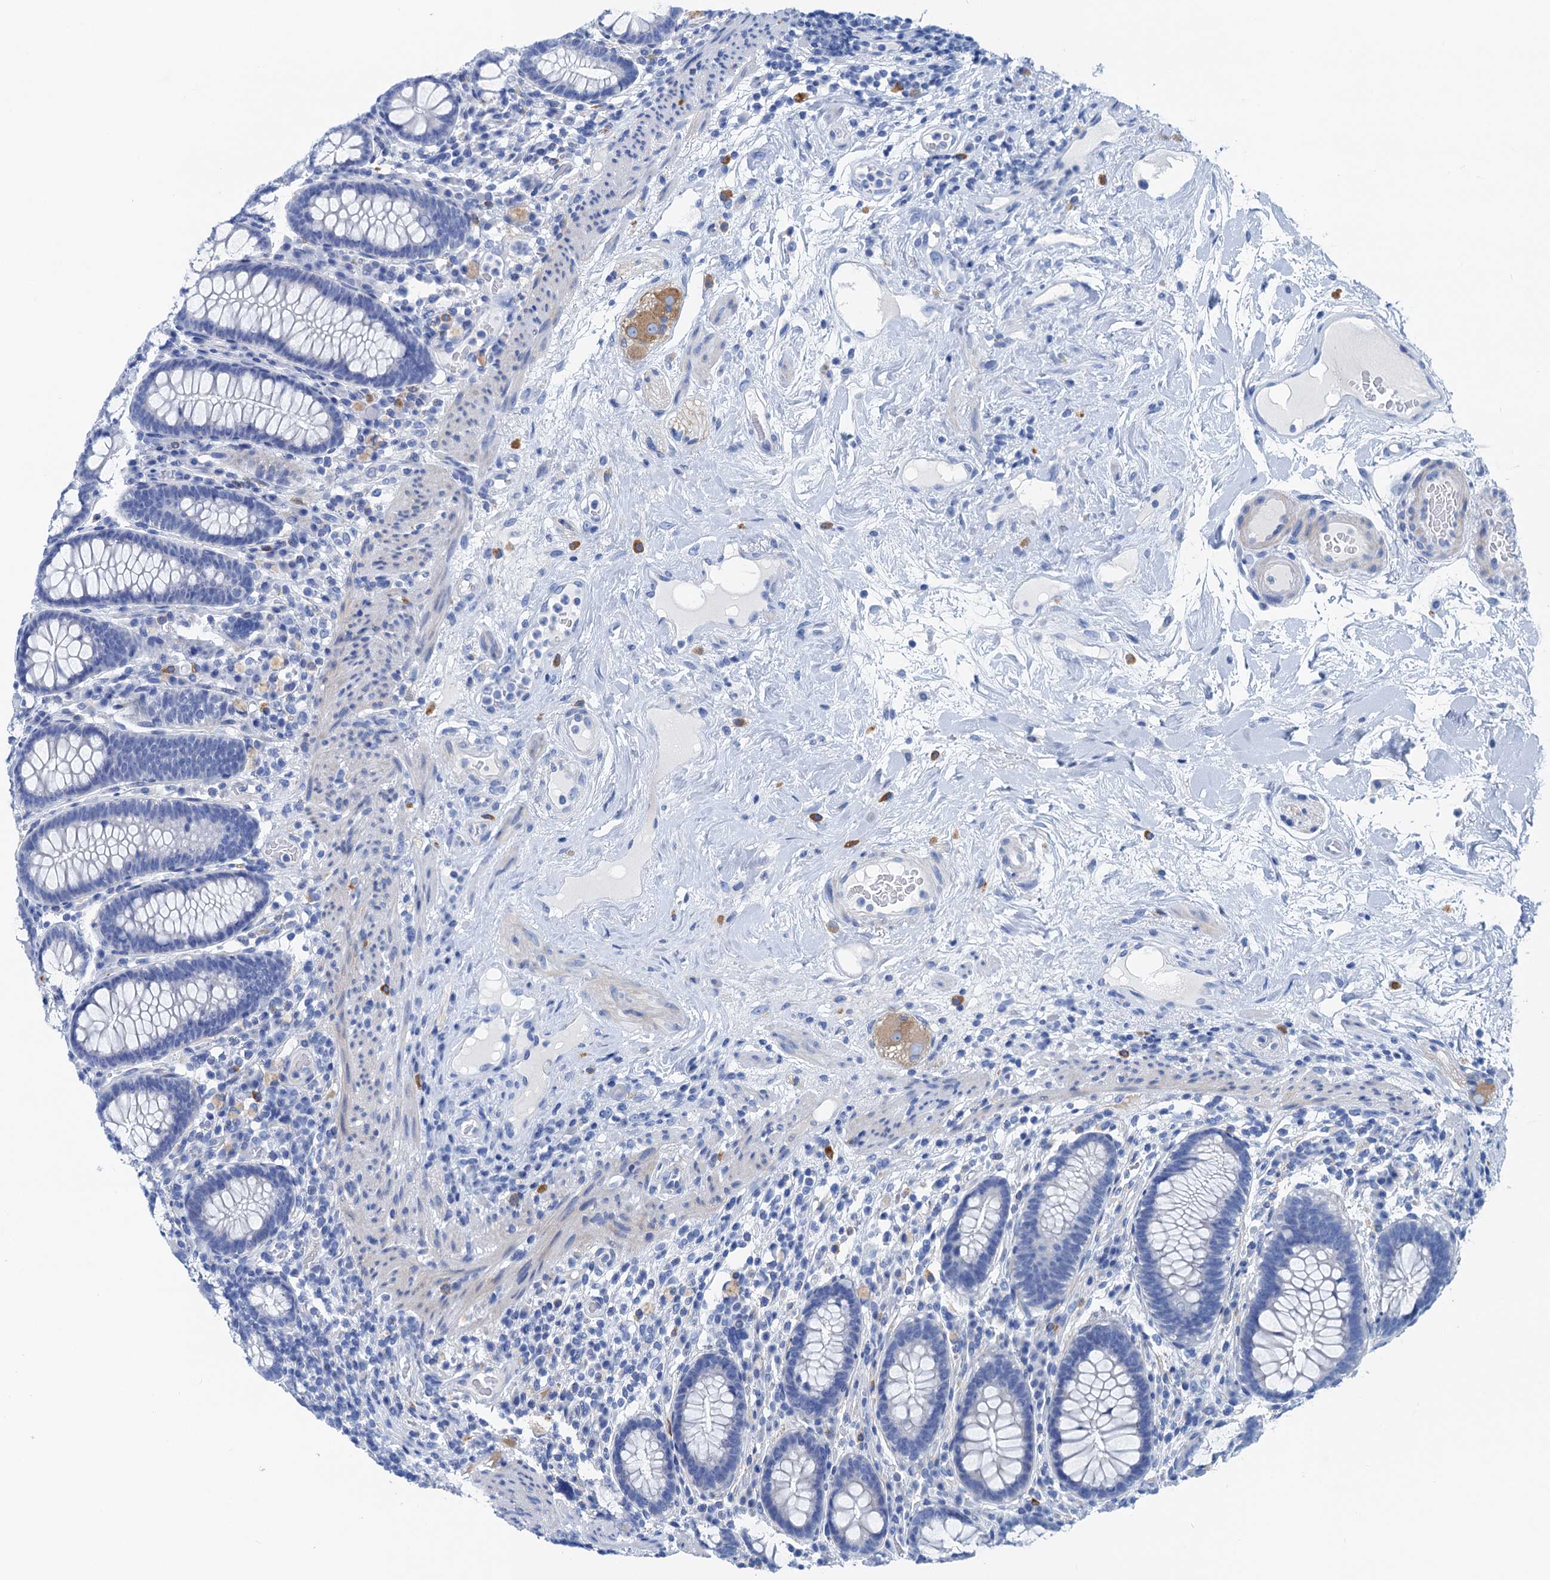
{"staining": {"intensity": "negative", "quantity": "none", "location": "none"}, "tissue": "colon", "cell_type": "Endothelial cells", "image_type": "normal", "snomed": [{"axis": "morphology", "description": "Normal tissue, NOS"}, {"axis": "topography", "description": "Colon"}], "caption": "Immunohistochemistry micrograph of unremarkable human colon stained for a protein (brown), which demonstrates no expression in endothelial cells. (Brightfield microscopy of DAB IHC at high magnification).", "gene": "NLRP10", "patient": {"sex": "female", "age": 79}}